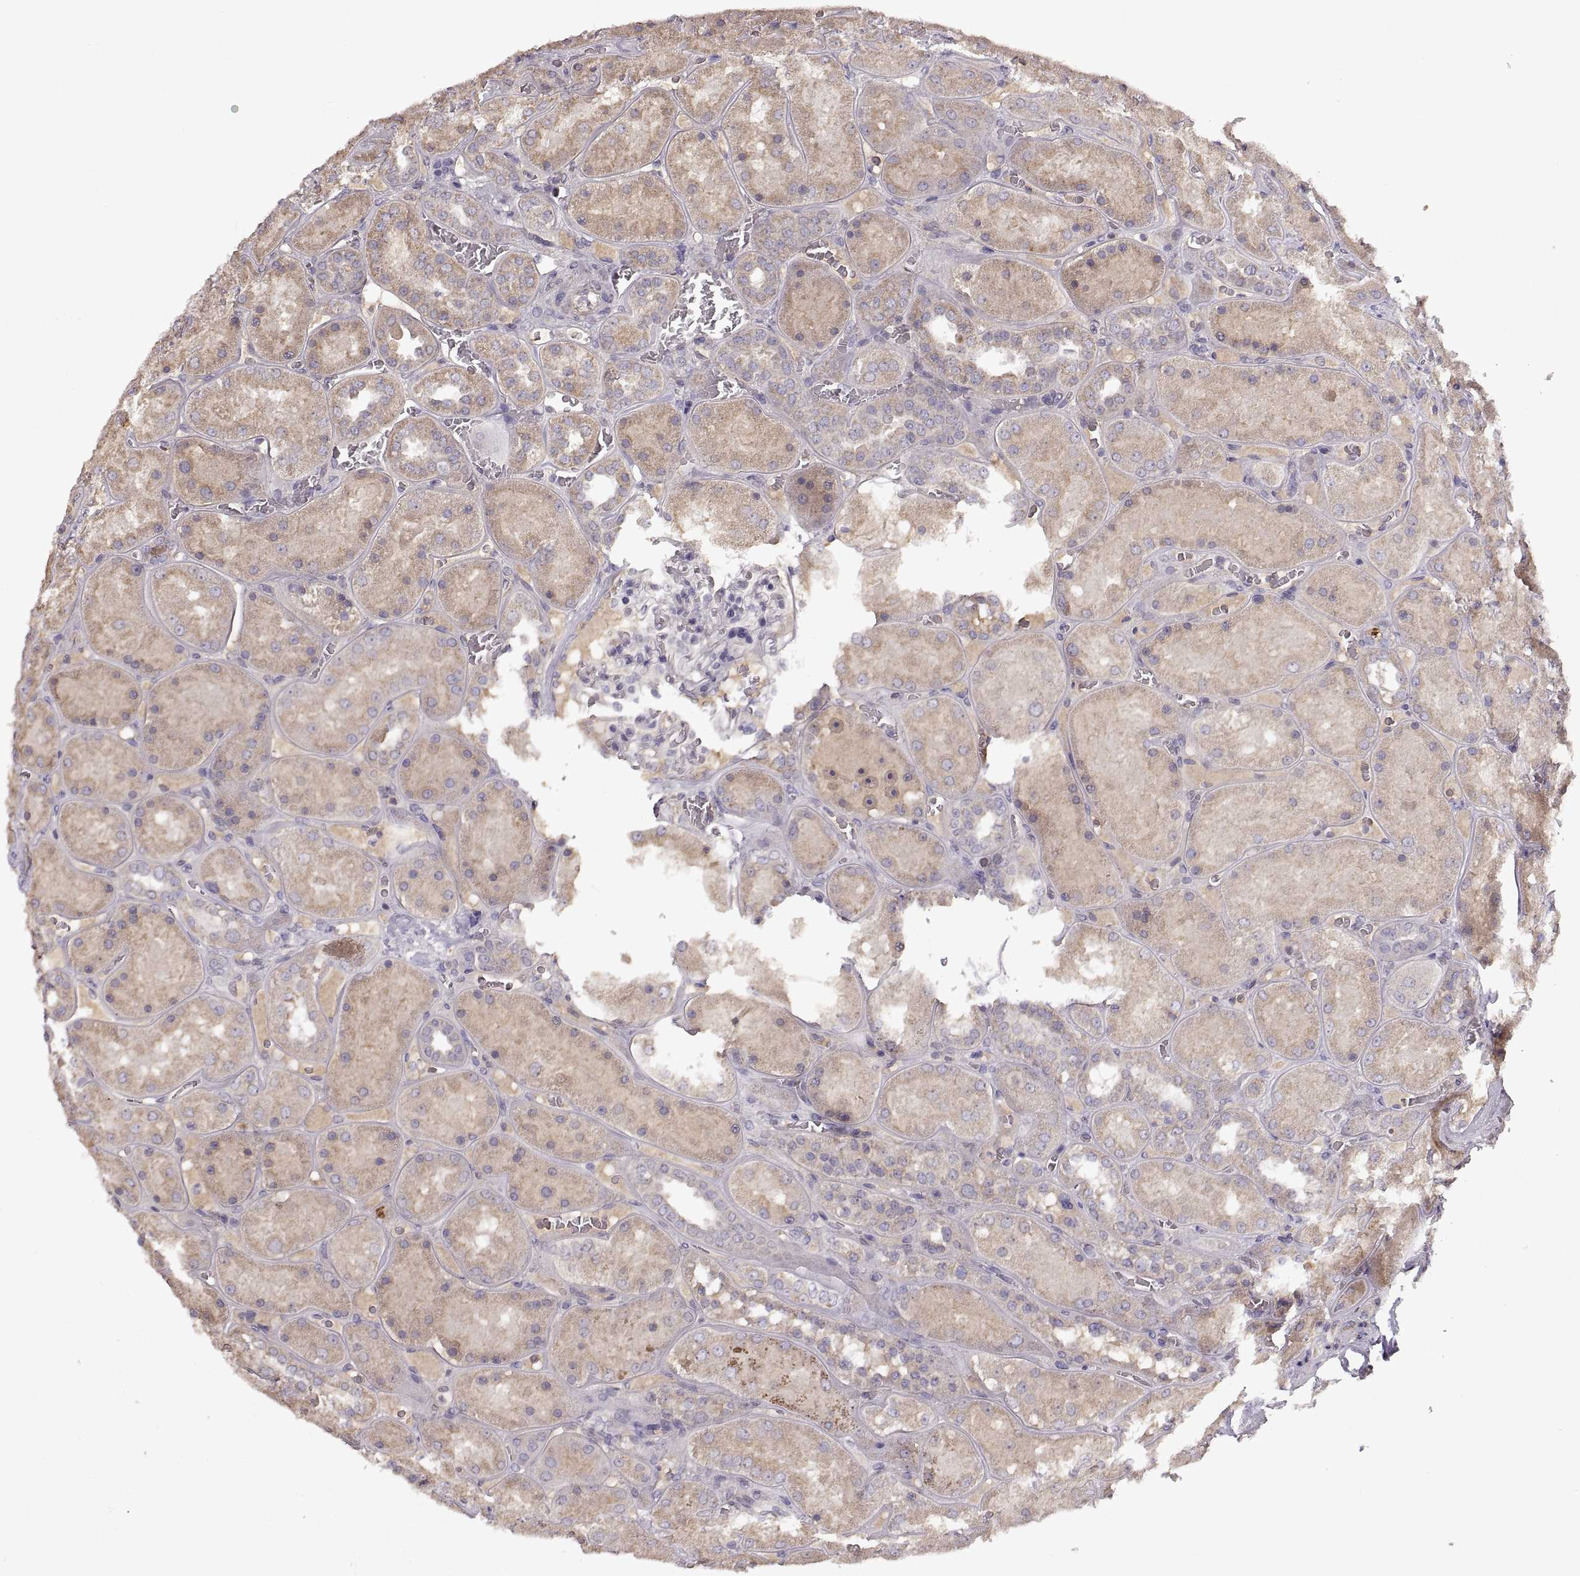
{"staining": {"intensity": "negative", "quantity": "none", "location": "none"}, "tissue": "kidney", "cell_type": "Cells in glomeruli", "image_type": "normal", "snomed": [{"axis": "morphology", "description": "Normal tissue, NOS"}, {"axis": "topography", "description": "Kidney"}], "caption": "Immunohistochemistry image of unremarkable kidney: human kidney stained with DAB (3,3'-diaminobenzidine) displays no significant protein staining in cells in glomeruli.", "gene": "ADAM11", "patient": {"sex": "male", "age": 73}}